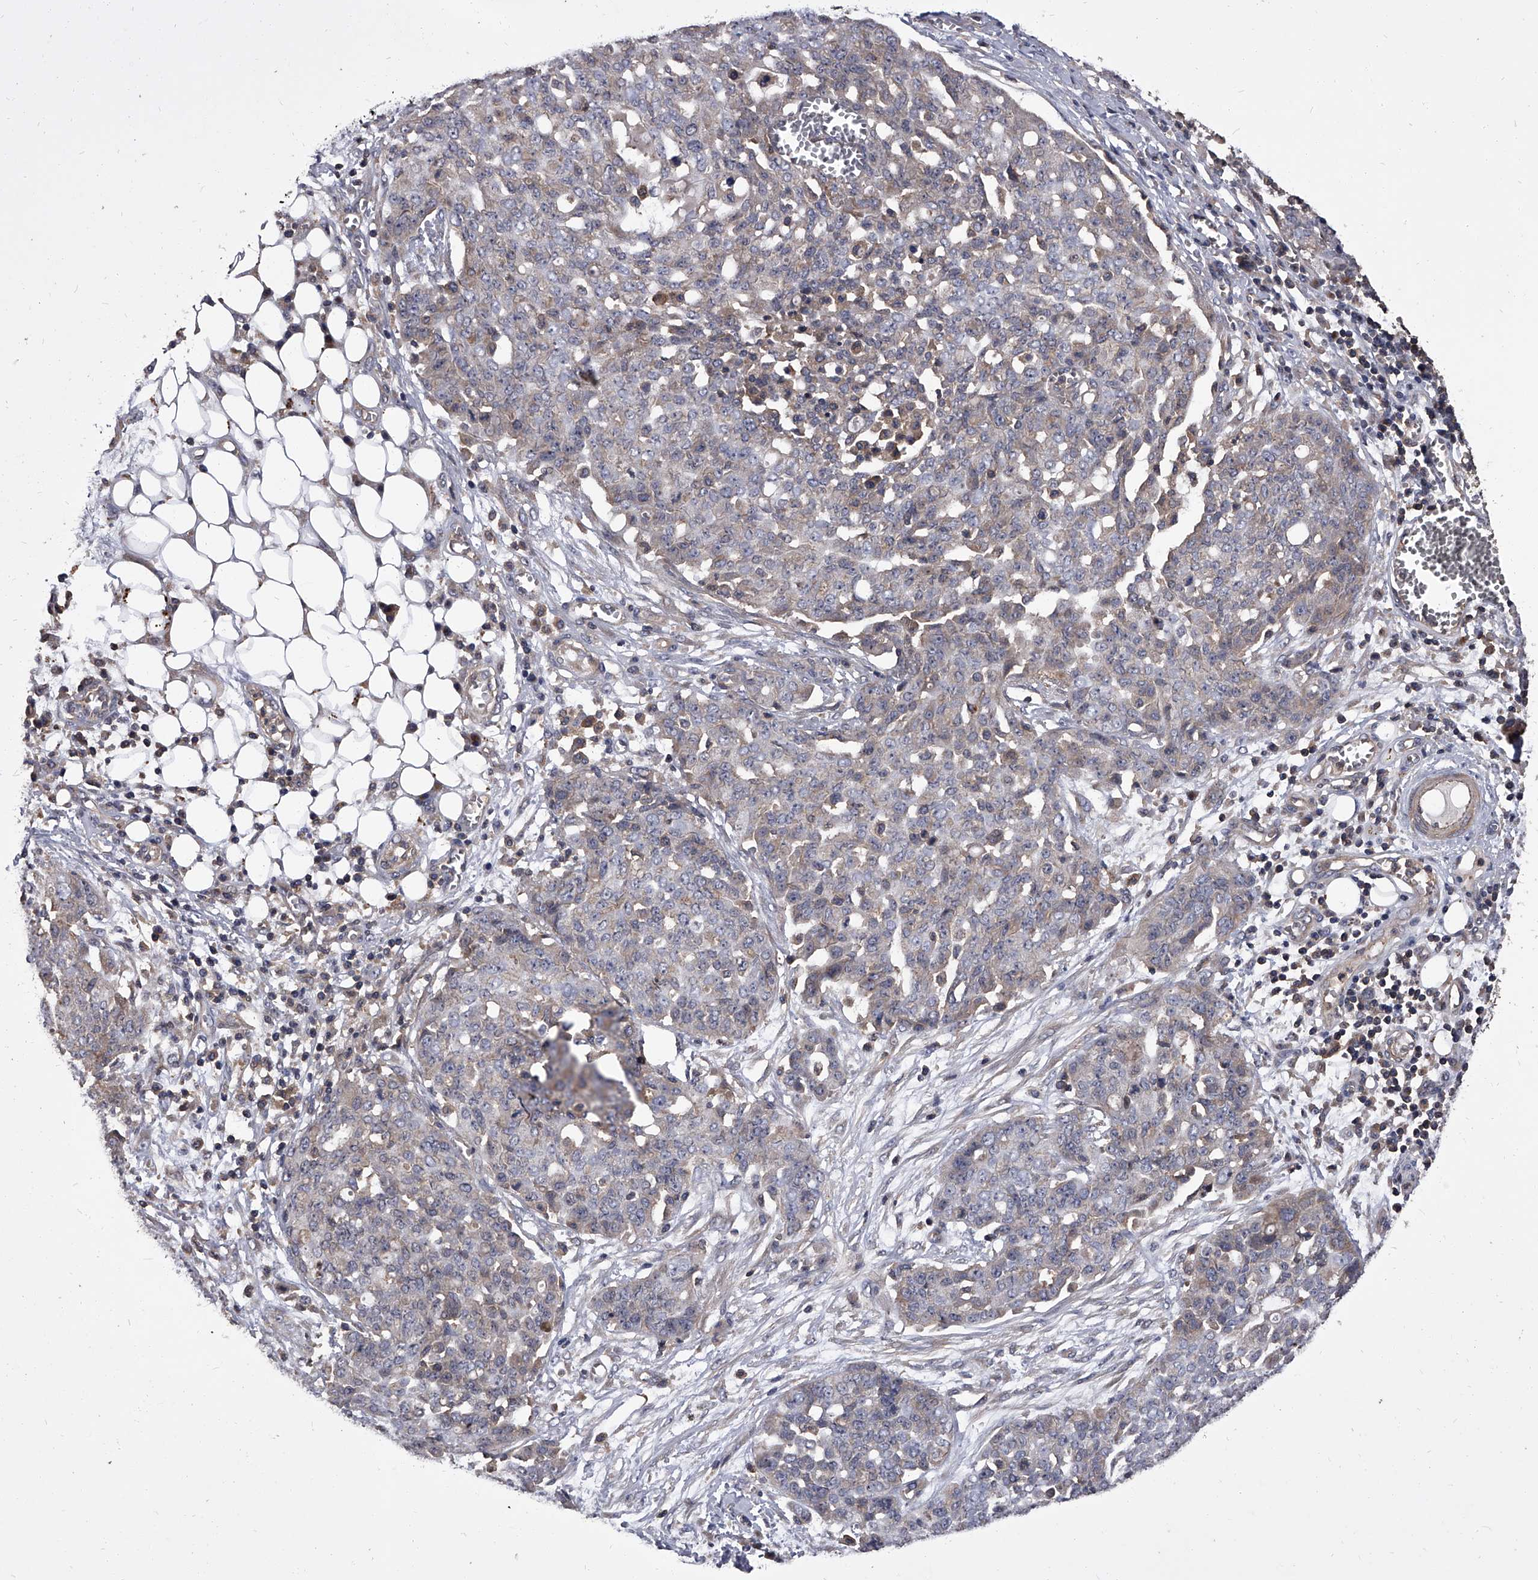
{"staining": {"intensity": "weak", "quantity": "<25%", "location": "cytoplasmic/membranous"}, "tissue": "ovarian cancer", "cell_type": "Tumor cells", "image_type": "cancer", "snomed": [{"axis": "morphology", "description": "Cystadenocarcinoma, serous, NOS"}, {"axis": "topography", "description": "Soft tissue"}, {"axis": "topography", "description": "Ovary"}], "caption": "The immunohistochemistry (IHC) histopathology image has no significant positivity in tumor cells of ovarian serous cystadenocarcinoma tissue. (DAB IHC, high magnification).", "gene": "STK36", "patient": {"sex": "female", "age": 57}}